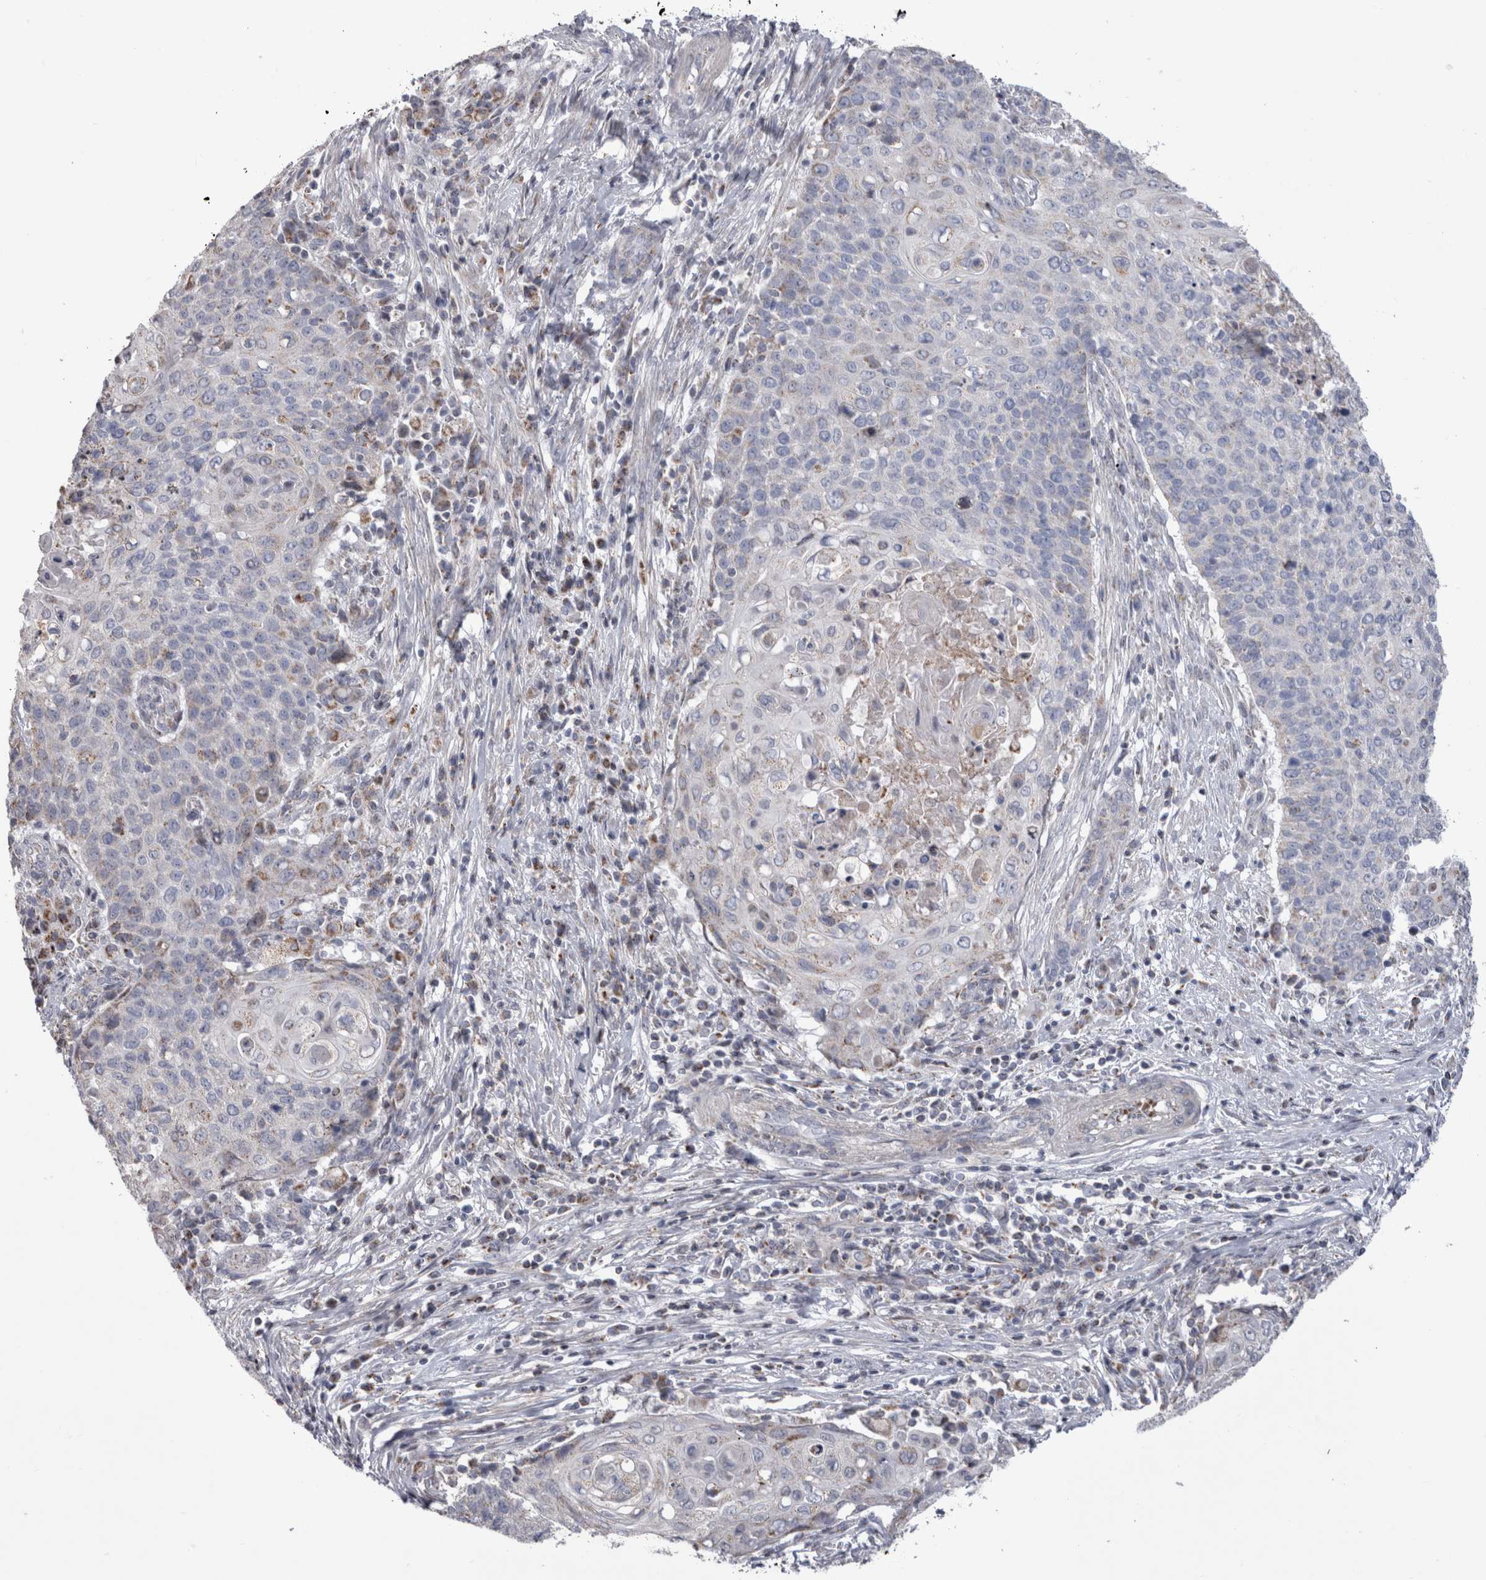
{"staining": {"intensity": "weak", "quantity": "<25%", "location": "cytoplasmic/membranous"}, "tissue": "cervical cancer", "cell_type": "Tumor cells", "image_type": "cancer", "snomed": [{"axis": "morphology", "description": "Squamous cell carcinoma, NOS"}, {"axis": "topography", "description": "Cervix"}], "caption": "Squamous cell carcinoma (cervical) was stained to show a protein in brown. There is no significant expression in tumor cells.", "gene": "HDHD3", "patient": {"sex": "female", "age": 39}}